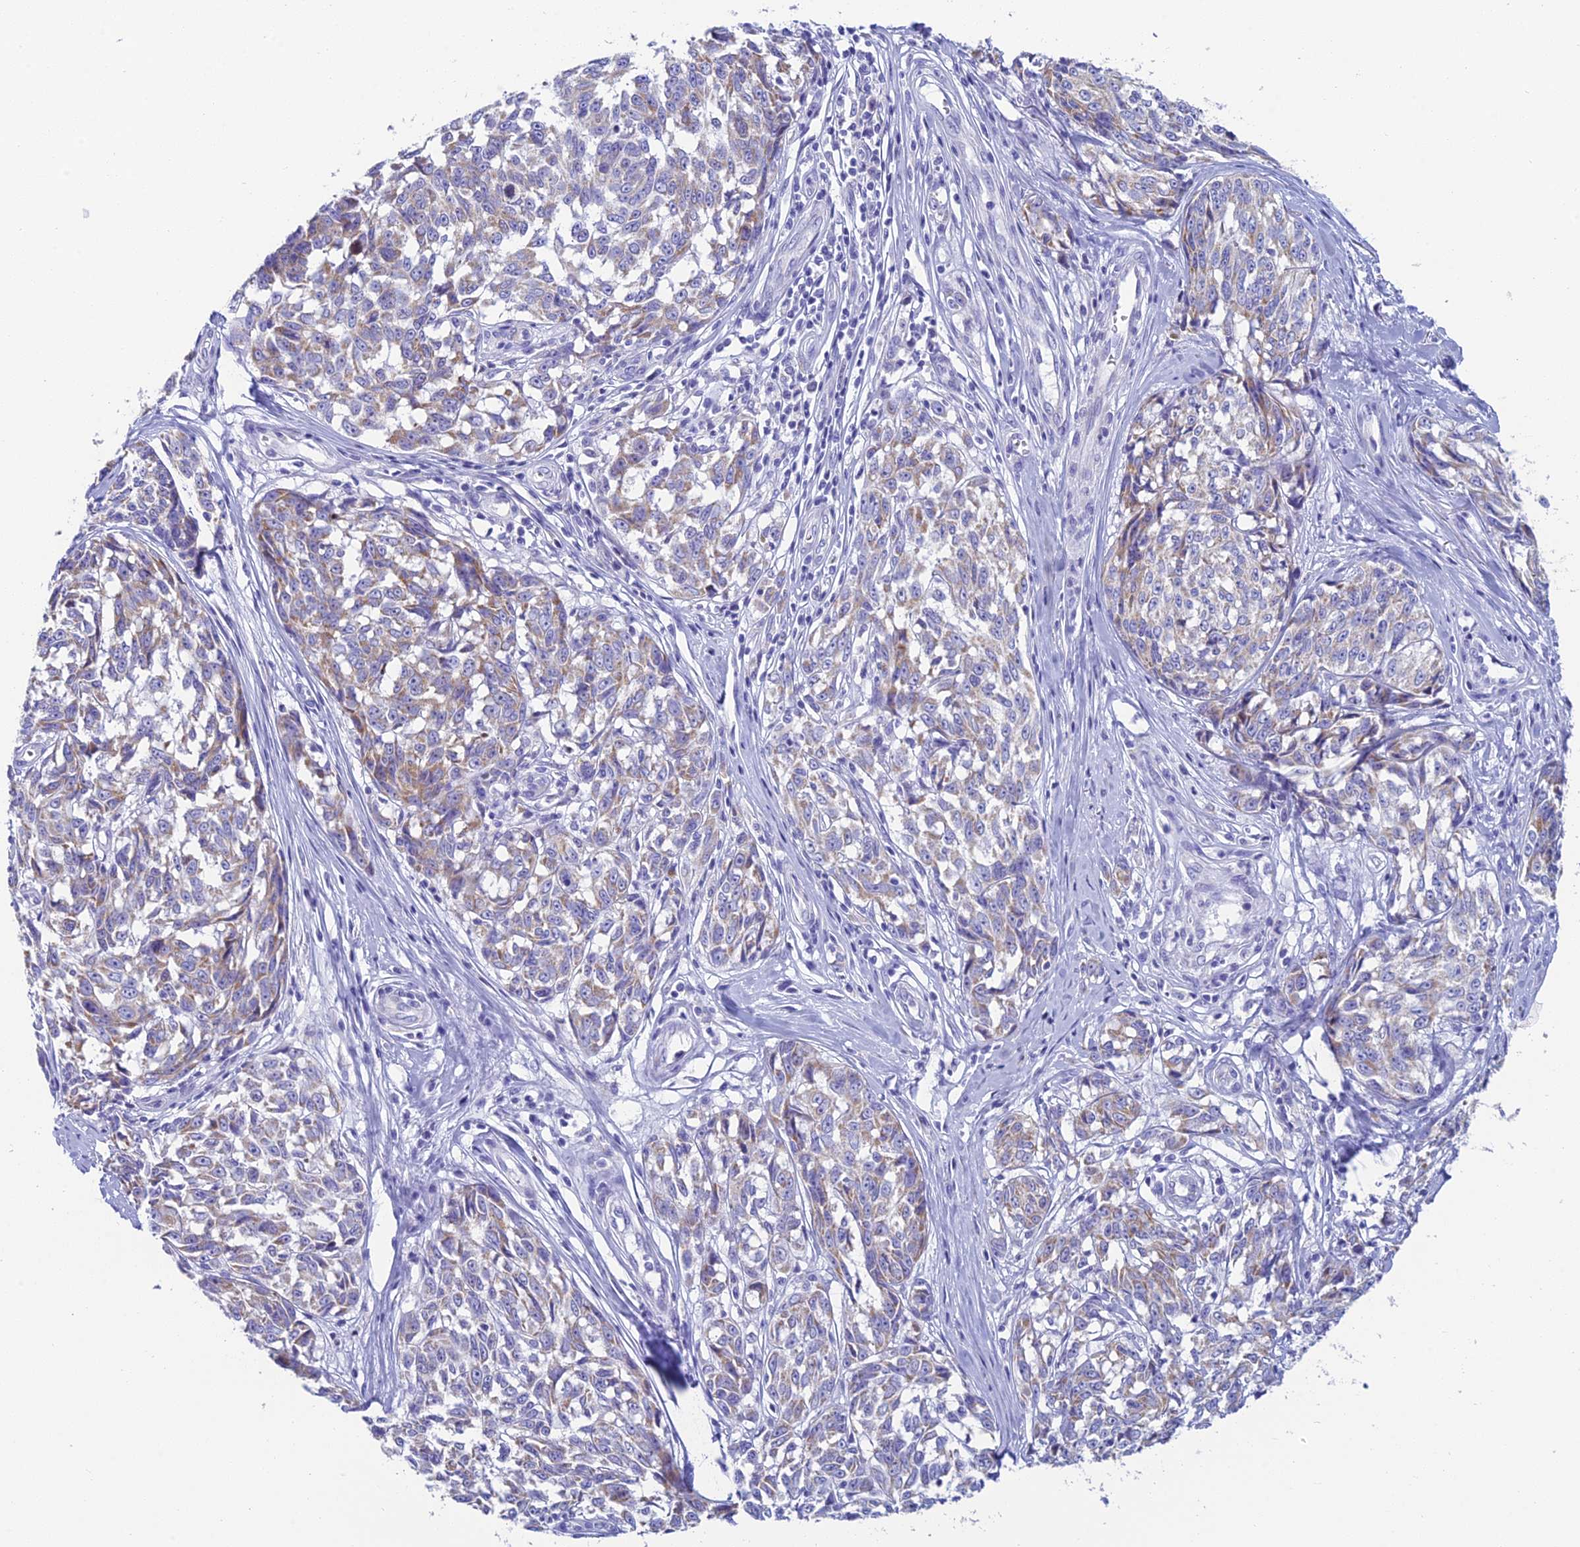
{"staining": {"intensity": "weak", "quantity": "25%-75%", "location": "cytoplasmic/membranous"}, "tissue": "melanoma", "cell_type": "Tumor cells", "image_type": "cancer", "snomed": [{"axis": "morphology", "description": "Malignant melanoma, NOS"}, {"axis": "topography", "description": "Skin"}], "caption": "This is a micrograph of immunohistochemistry (IHC) staining of melanoma, which shows weak positivity in the cytoplasmic/membranous of tumor cells.", "gene": "REEP4", "patient": {"sex": "female", "age": 64}}